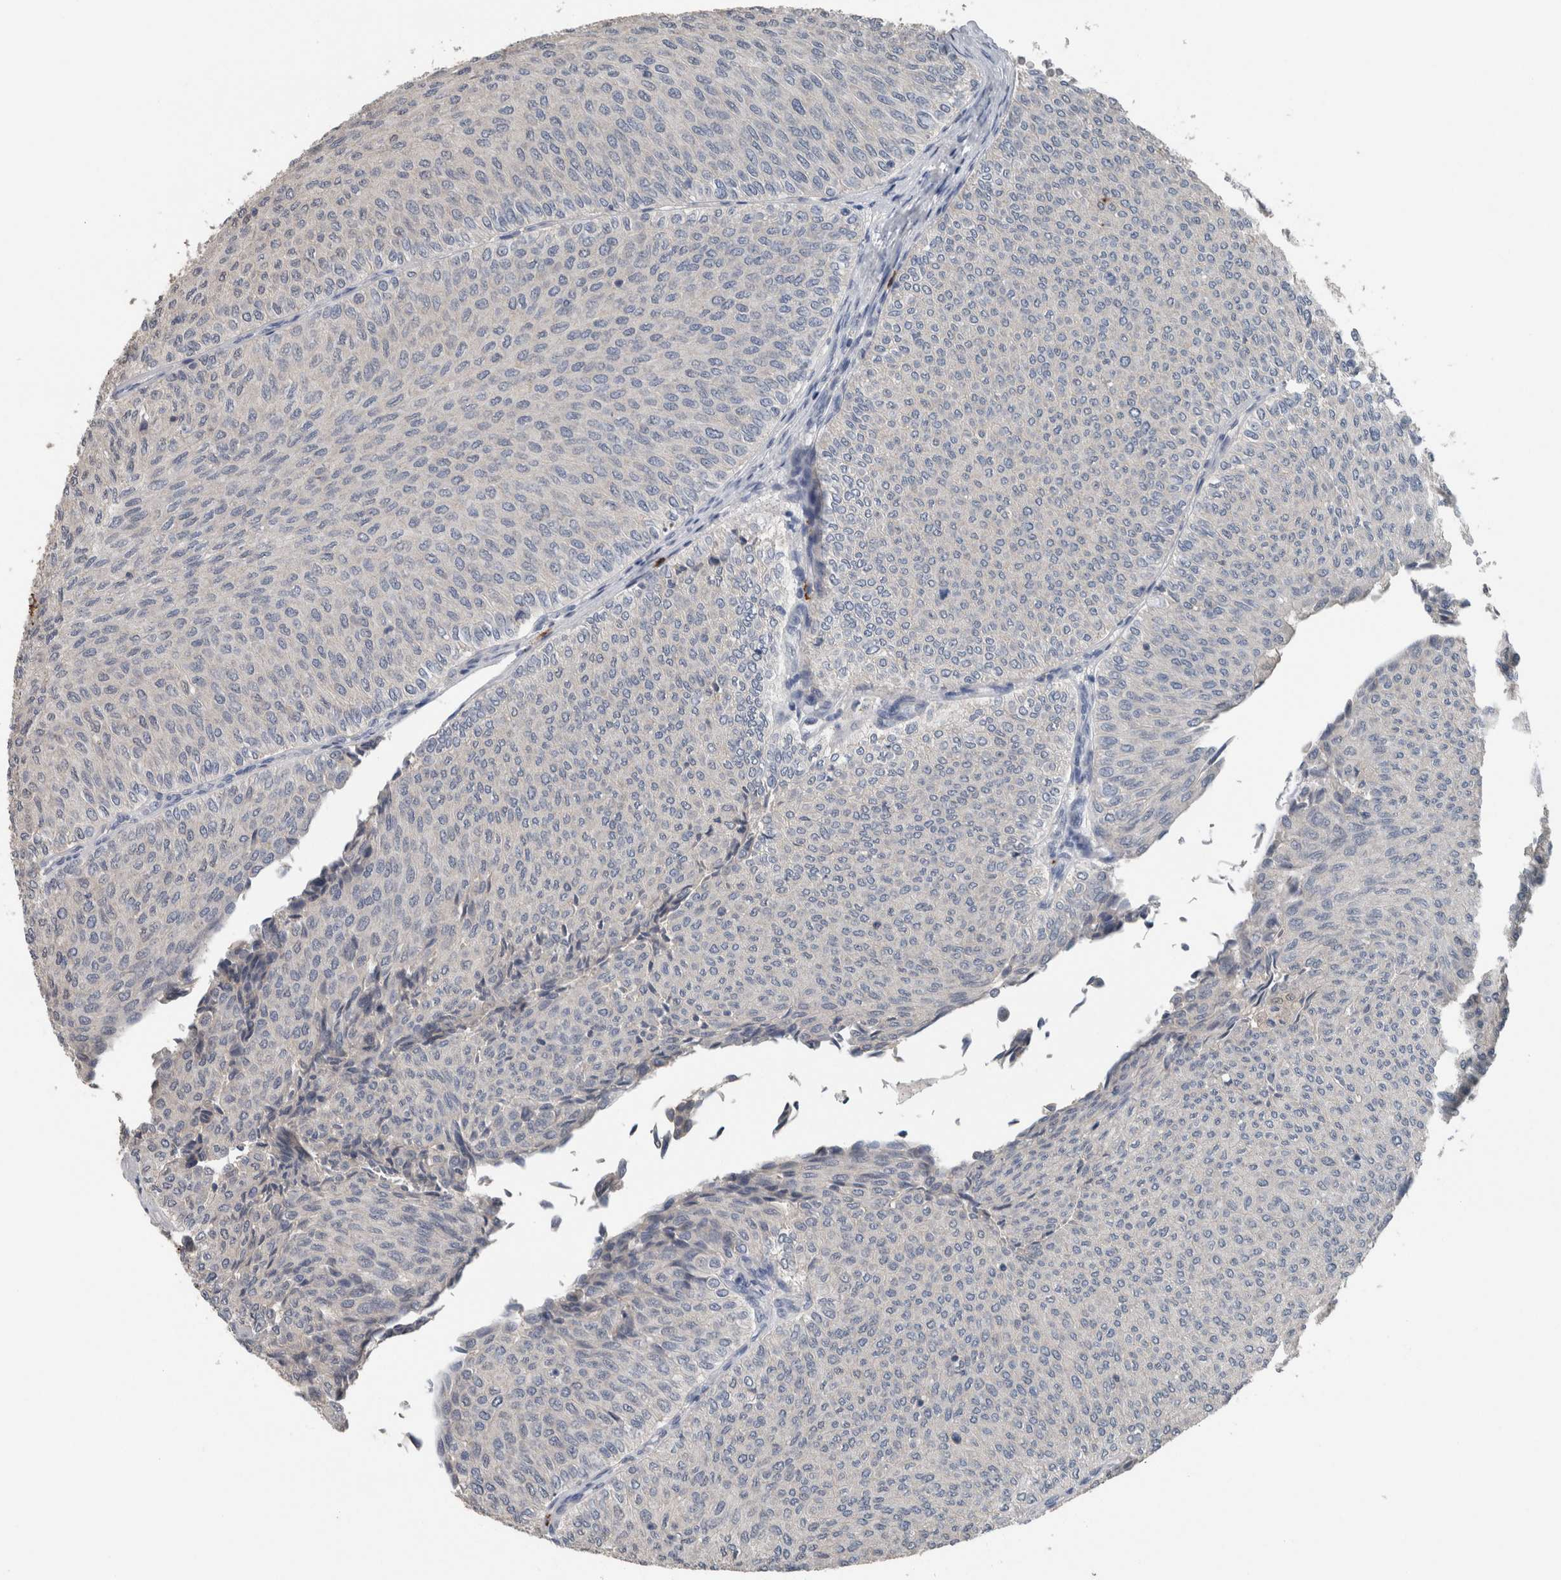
{"staining": {"intensity": "negative", "quantity": "none", "location": "none"}, "tissue": "urothelial cancer", "cell_type": "Tumor cells", "image_type": "cancer", "snomed": [{"axis": "morphology", "description": "Urothelial carcinoma, Low grade"}, {"axis": "topography", "description": "Urinary bladder"}], "caption": "There is no significant expression in tumor cells of urothelial carcinoma (low-grade).", "gene": "CRNN", "patient": {"sex": "male", "age": 78}}